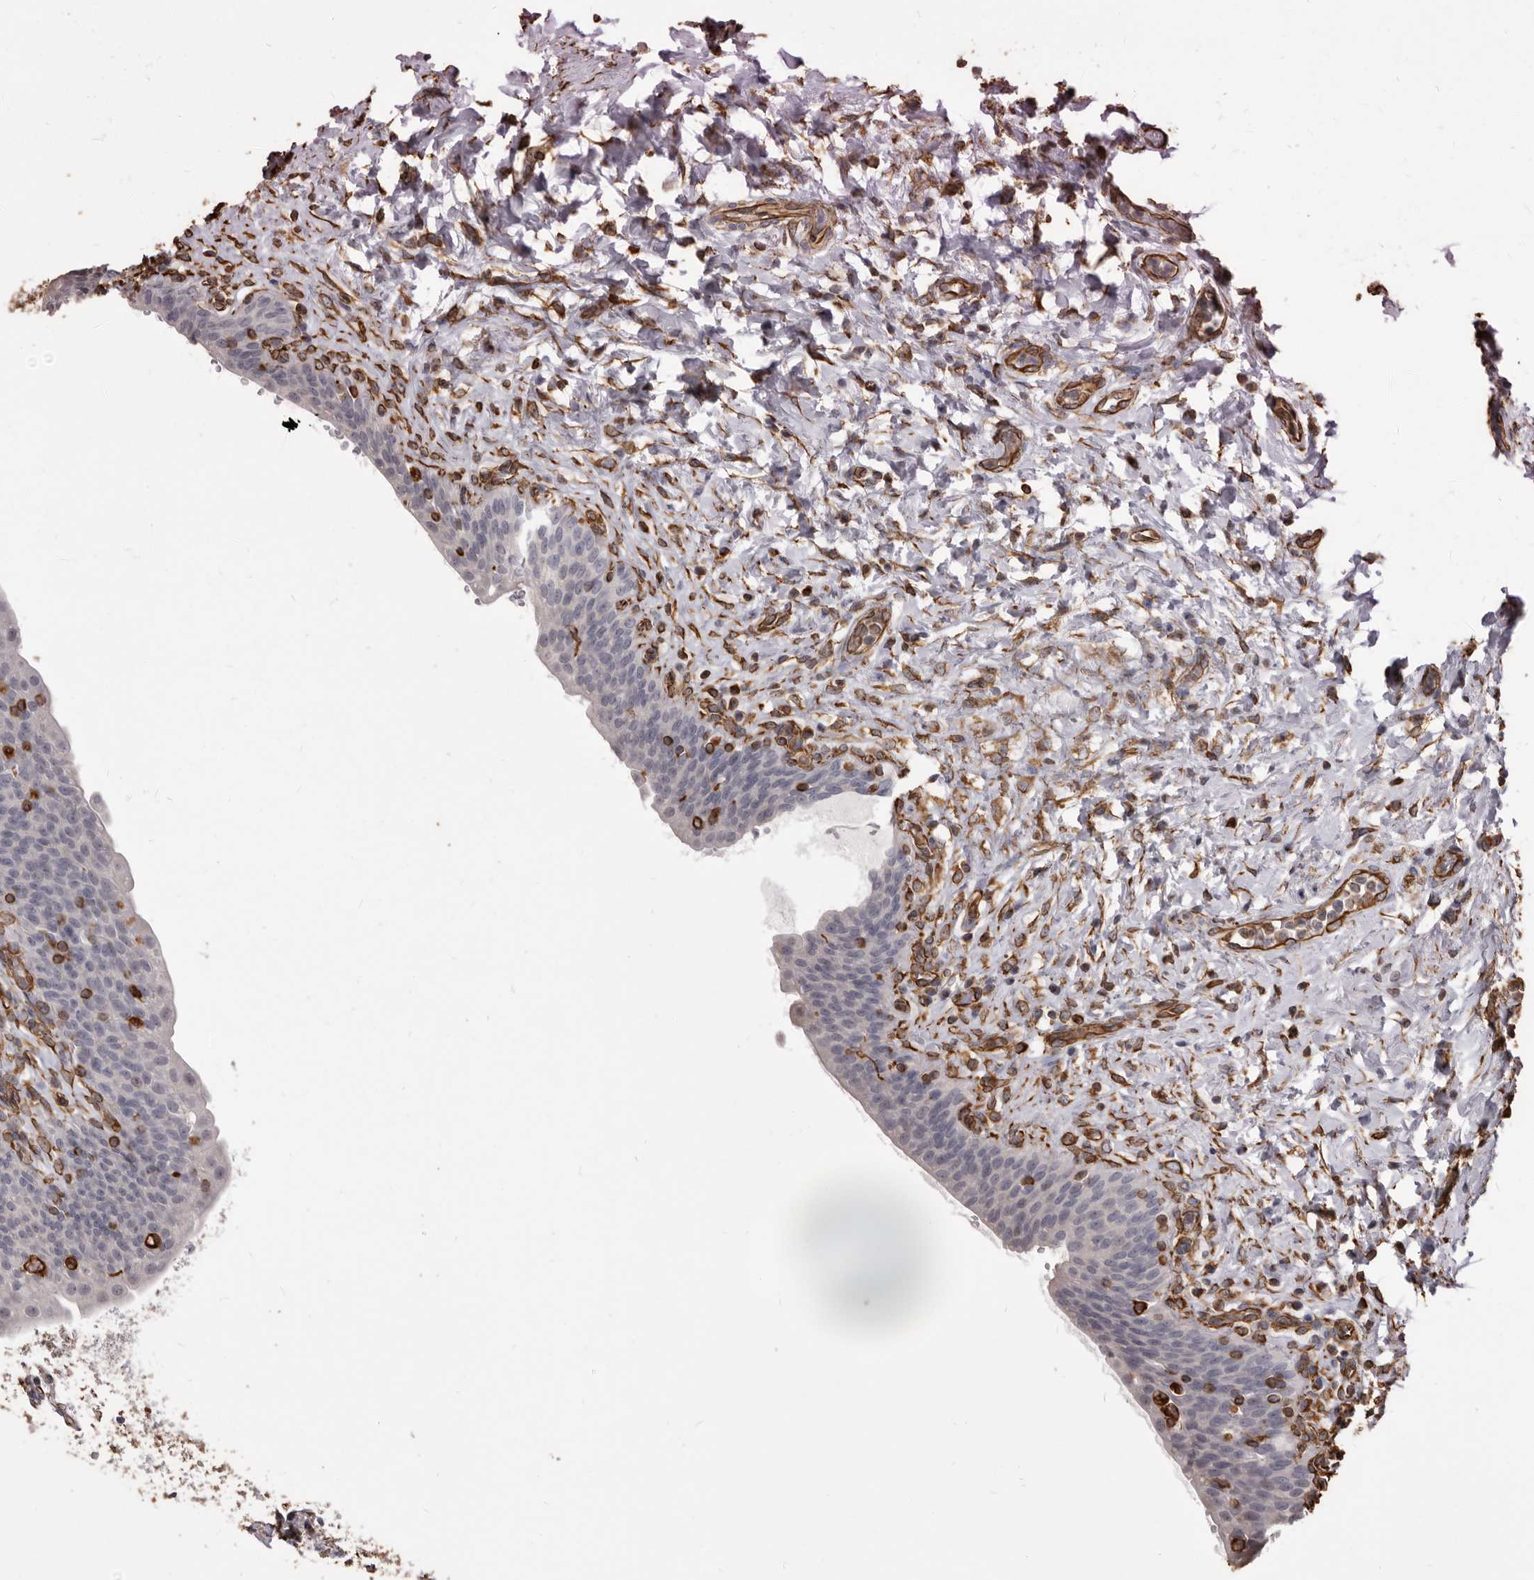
{"staining": {"intensity": "negative", "quantity": "none", "location": "none"}, "tissue": "urinary bladder", "cell_type": "Urothelial cells", "image_type": "normal", "snomed": [{"axis": "morphology", "description": "Normal tissue, NOS"}, {"axis": "topography", "description": "Urinary bladder"}], "caption": "High magnification brightfield microscopy of benign urinary bladder stained with DAB (brown) and counterstained with hematoxylin (blue): urothelial cells show no significant expression.", "gene": "MTURN", "patient": {"sex": "male", "age": 83}}